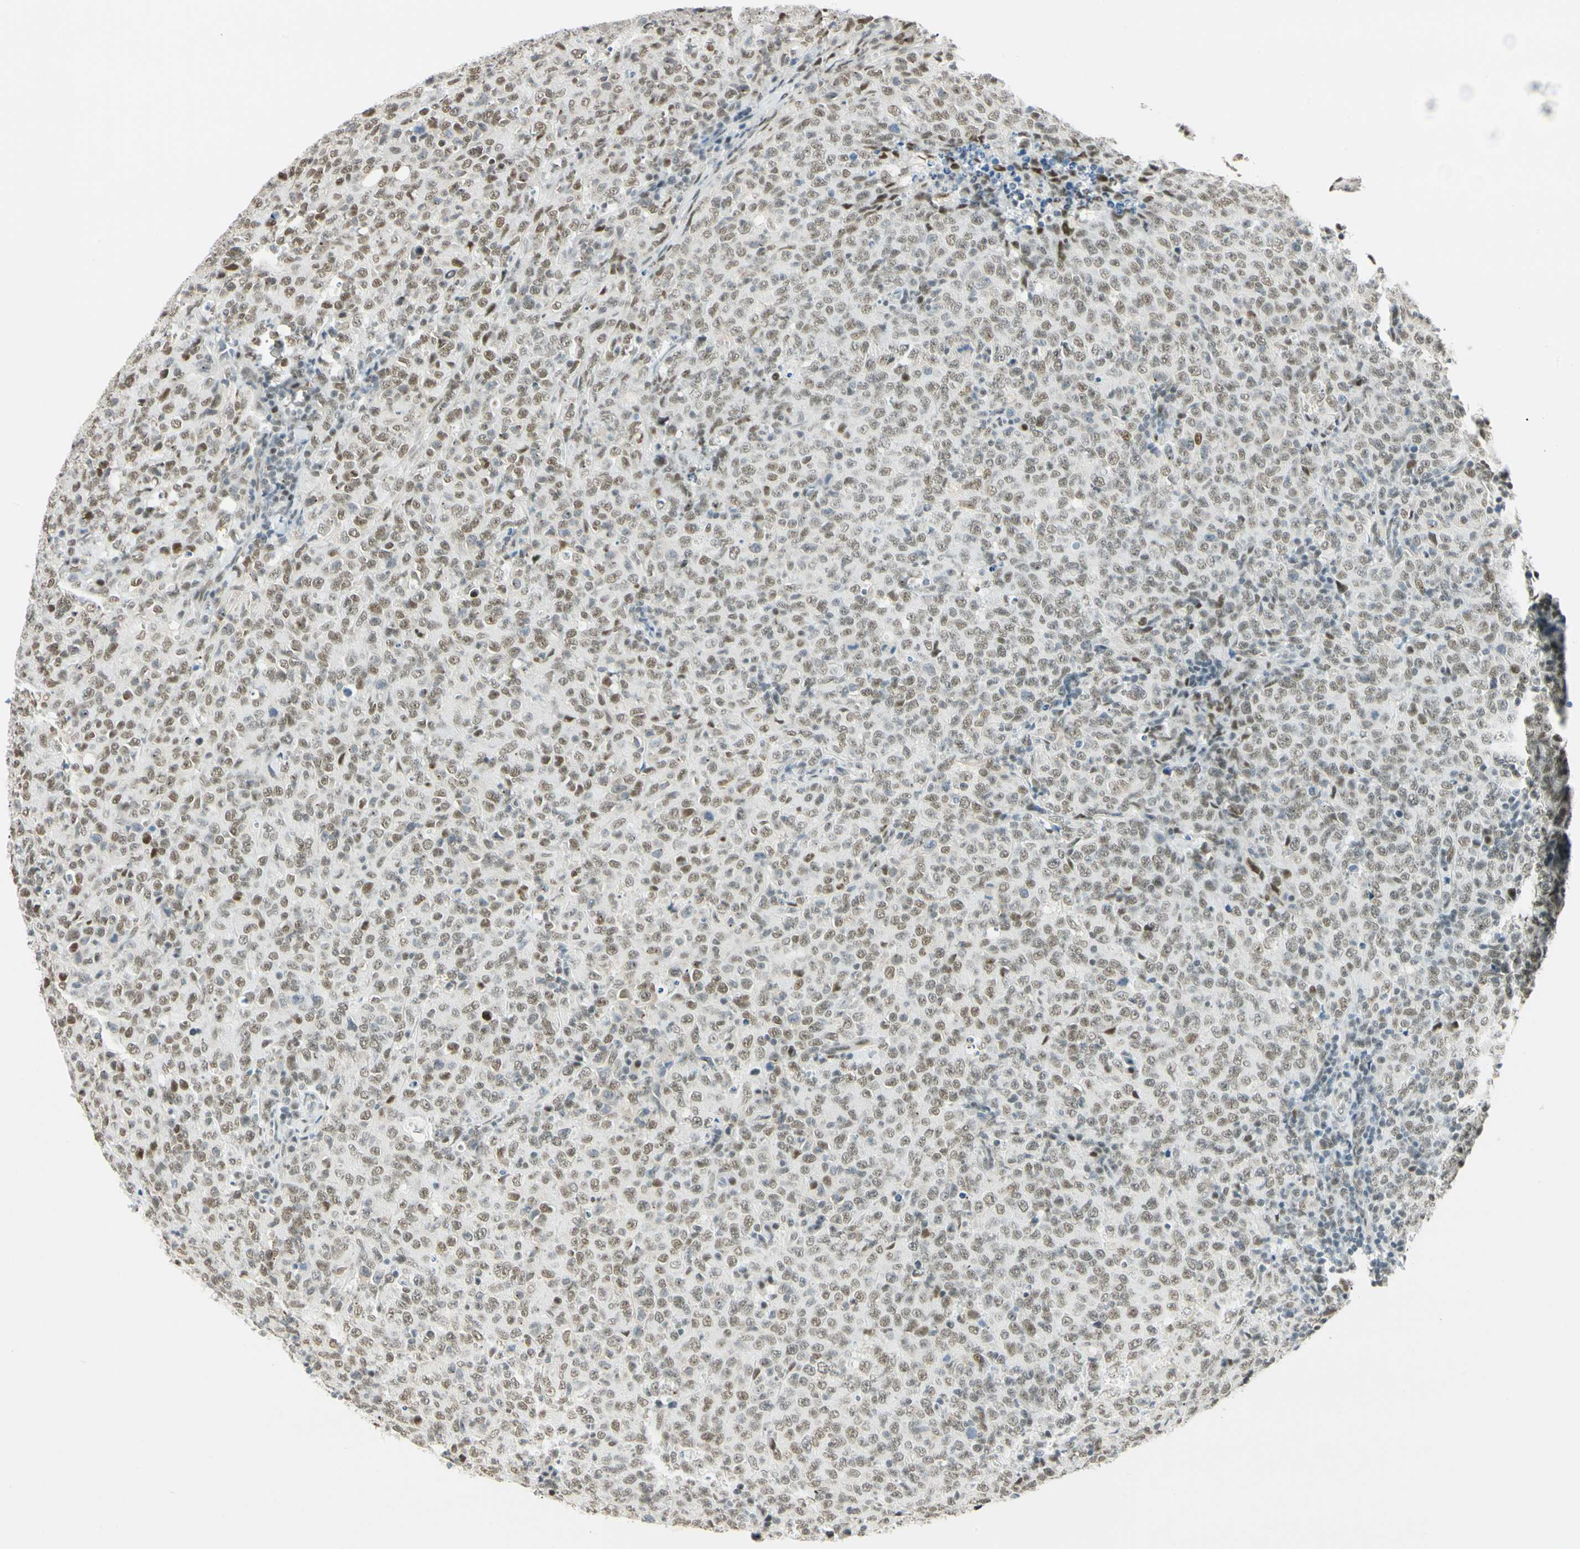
{"staining": {"intensity": "moderate", "quantity": ">75%", "location": "nuclear"}, "tissue": "lymphoma", "cell_type": "Tumor cells", "image_type": "cancer", "snomed": [{"axis": "morphology", "description": "Malignant lymphoma, non-Hodgkin's type, High grade"}, {"axis": "topography", "description": "Tonsil"}], "caption": "Human high-grade malignant lymphoma, non-Hodgkin's type stained for a protein (brown) demonstrates moderate nuclear positive expression in approximately >75% of tumor cells.", "gene": "NELFE", "patient": {"sex": "female", "age": 36}}